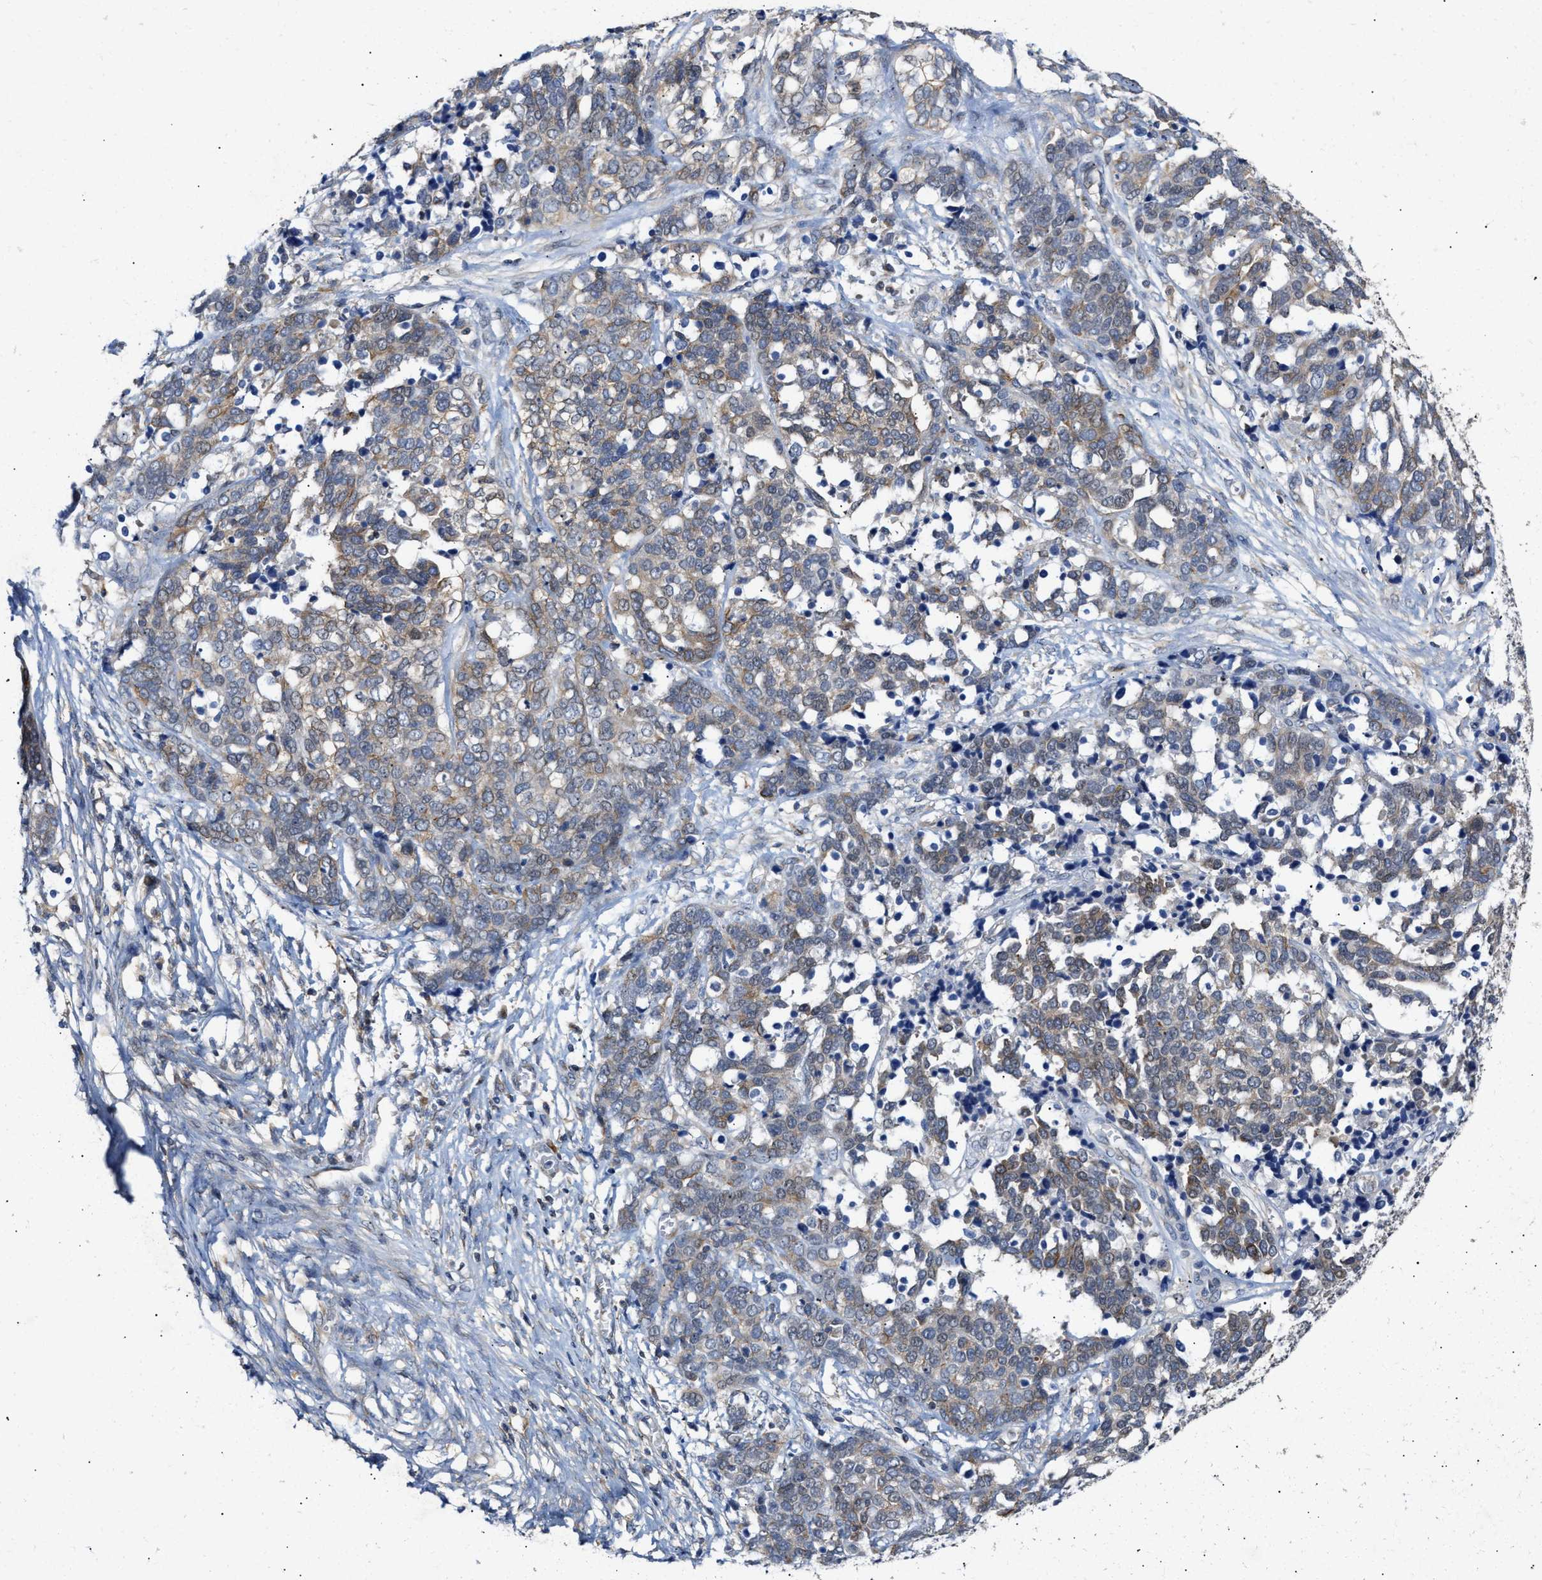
{"staining": {"intensity": "weak", "quantity": "25%-75%", "location": "cytoplasmic/membranous"}, "tissue": "ovarian cancer", "cell_type": "Tumor cells", "image_type": "cancer", "snomed": [{"axis": "morphology", "description": "Cystadenocarcinoma, serous, NOS"}, {"axis": "topography", "description": "Ovary"}], "caption": "Ovarian serous cystadenocarcinoma tissue exhibits weak cytoplasmic/membranous expression in approximately 25%-75% of tumor cells, visualized by immunohistochemistry. Immunohistochemistry stains the protein in brown and the nuclei are stained blue.", "gene": "BBLN", "patient": {"sex": "female", "age": 44}}